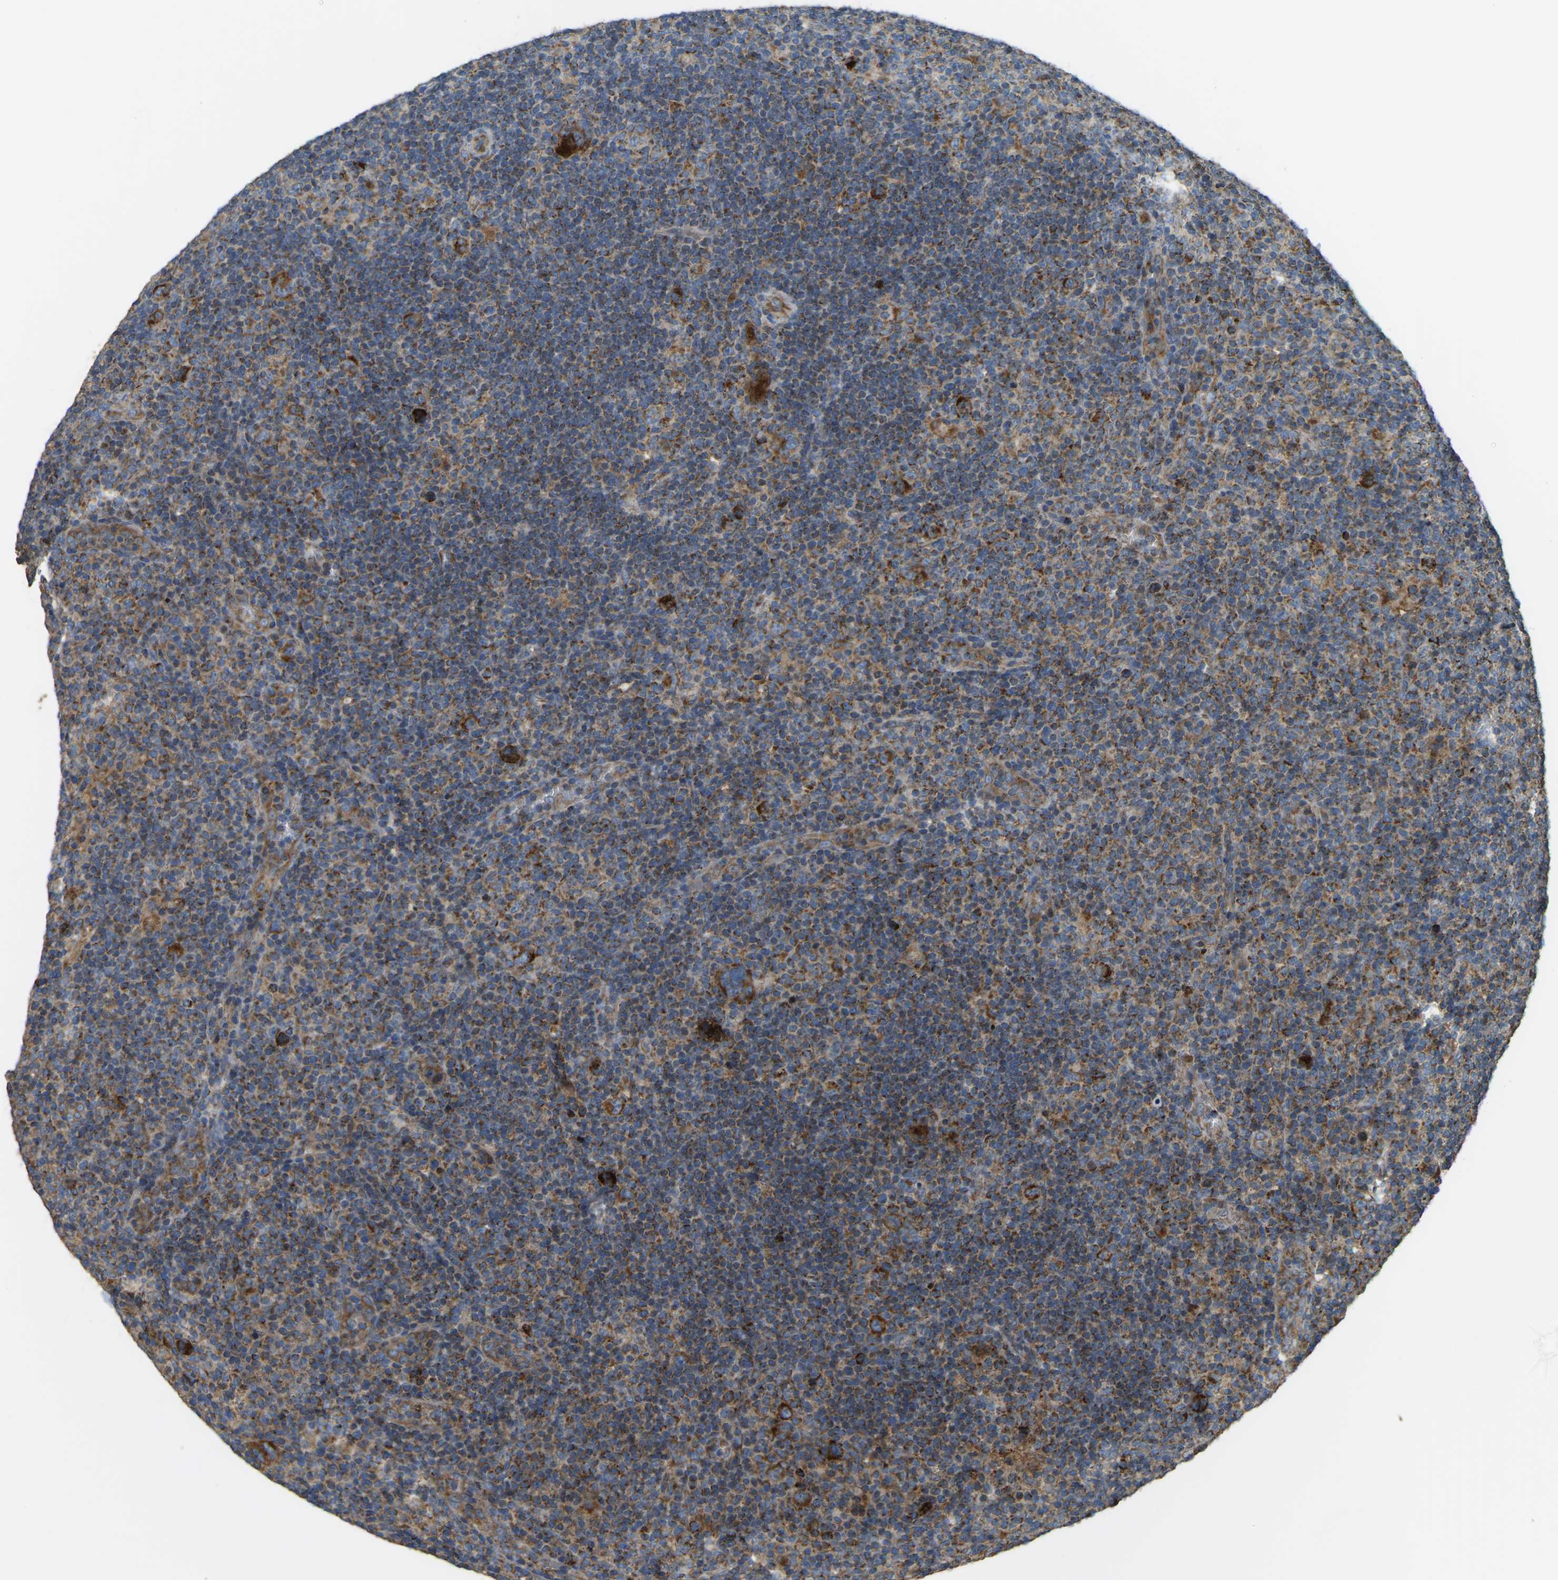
{"staining": {"intensity": "strong", "quantity": ">75%", "location": "cytoplasmic/membranous"}, "tissue": "lymphoma", "cell_type": "Tumor cells", "image_type": "cancer", "snomed": [{"axis": "morphology", "description": "Hodgkin's disease, NOS"}, {"axis": "topography", "description": "Lymph node"}], "caption": "Immunohistochemical staining of Hodgkin's disease demonstrates strong cytoplasmic/membranous protein expression in approximately >75% of tumor cells.", "gene": "PSMD7", "patient": {"sex": "female", "age": 57}}